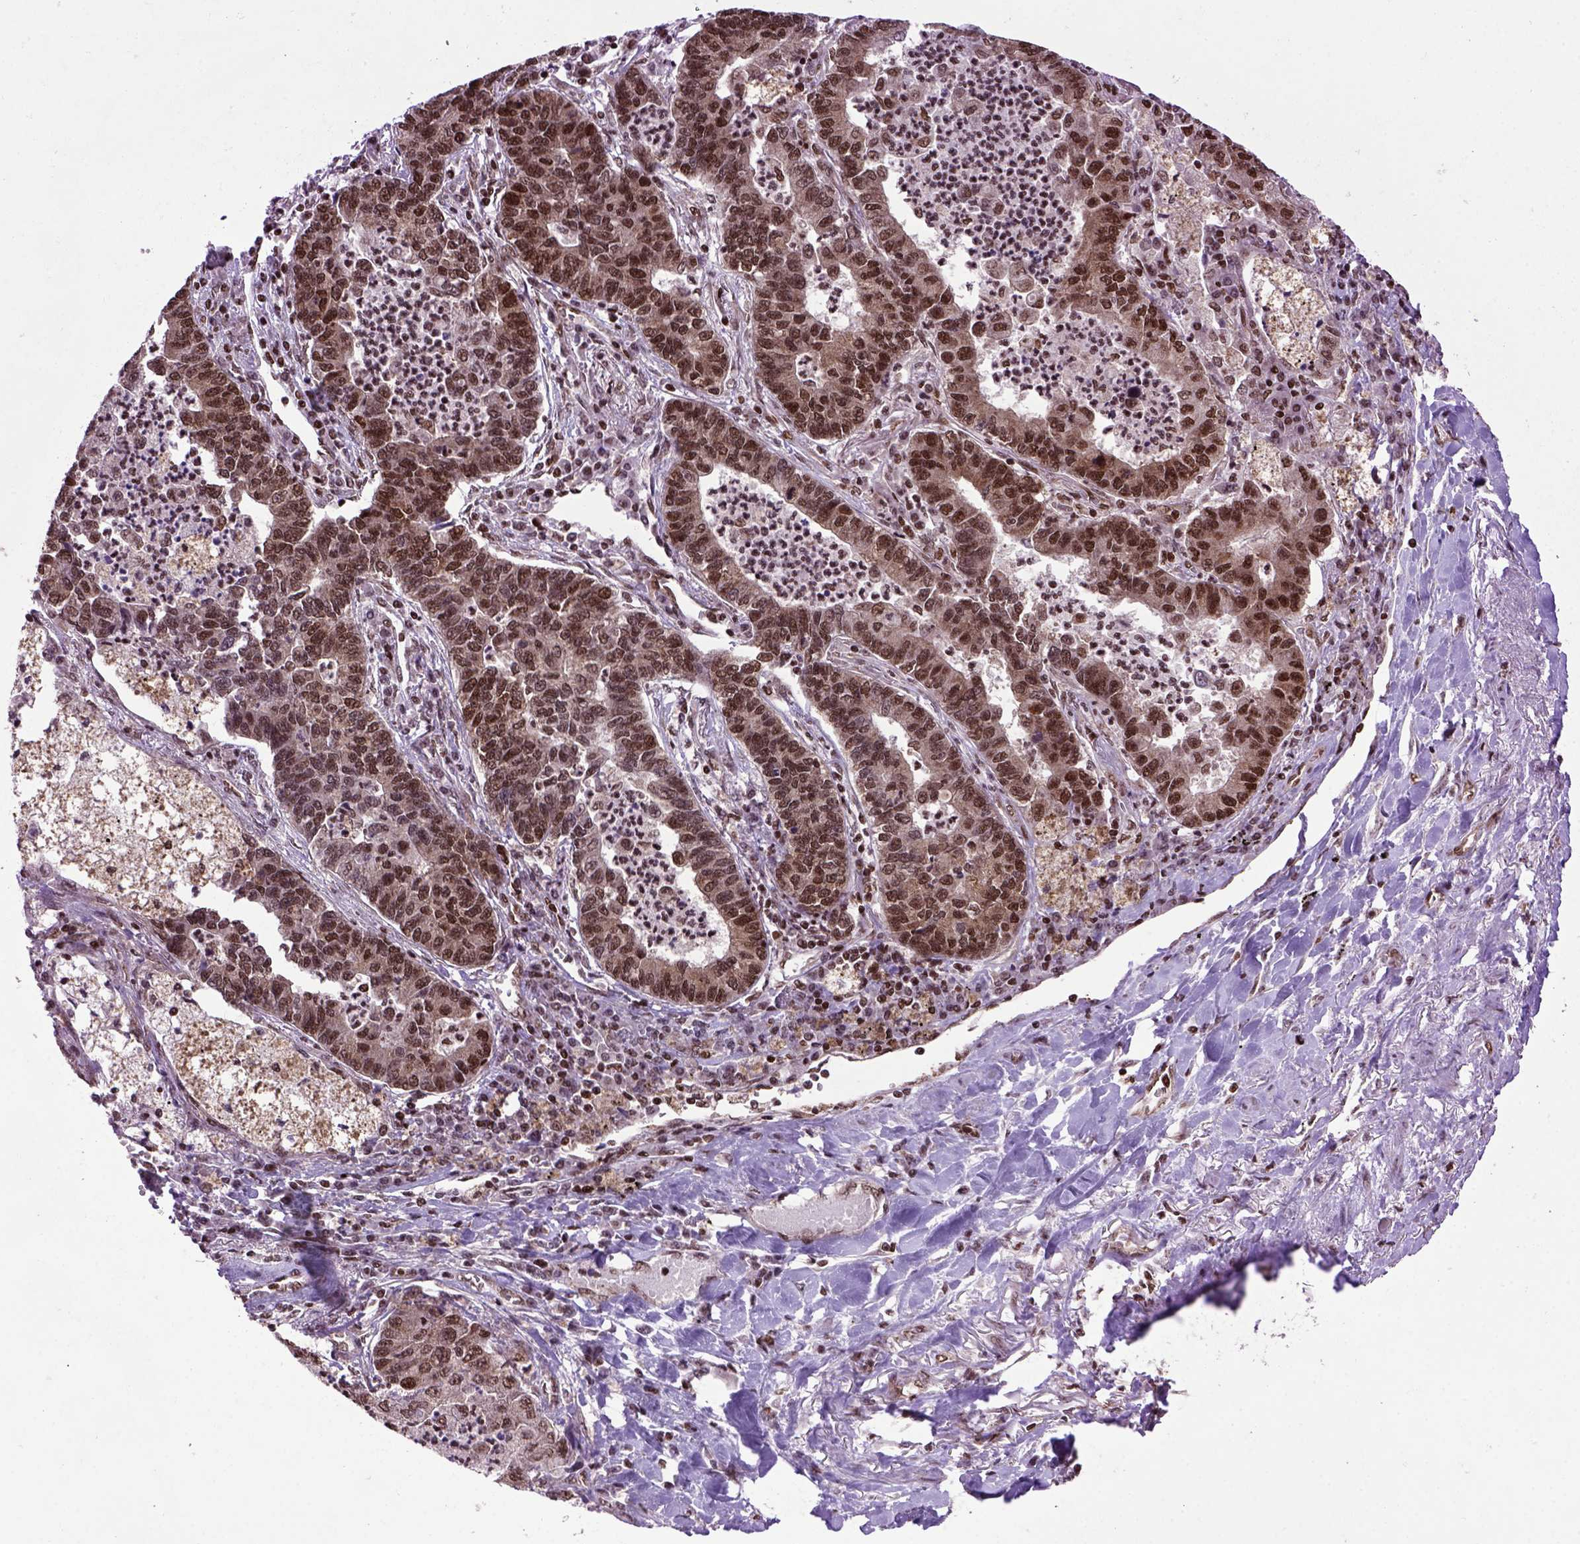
{"staining": {"intensity": "moderate", "quantity": ">75%", "location": "cytoplasmic/membranous,nuclear"}, "tissue": "lung cancer", "cell_type": "Tumor cells", "image_type": "cancer", "snomed": [{"axis": "morphology", "description": "Adenocarcinoma, NOS"}, {"axis": "topography", "description": "Lung"}], "caption": "Lung cancer tissue reveals moderate cytoplasmic/membranous and nuclear staining in about >75% of tumor cells", "gene": "CELF1", "patient": {"sex": "female", "age": 57}}